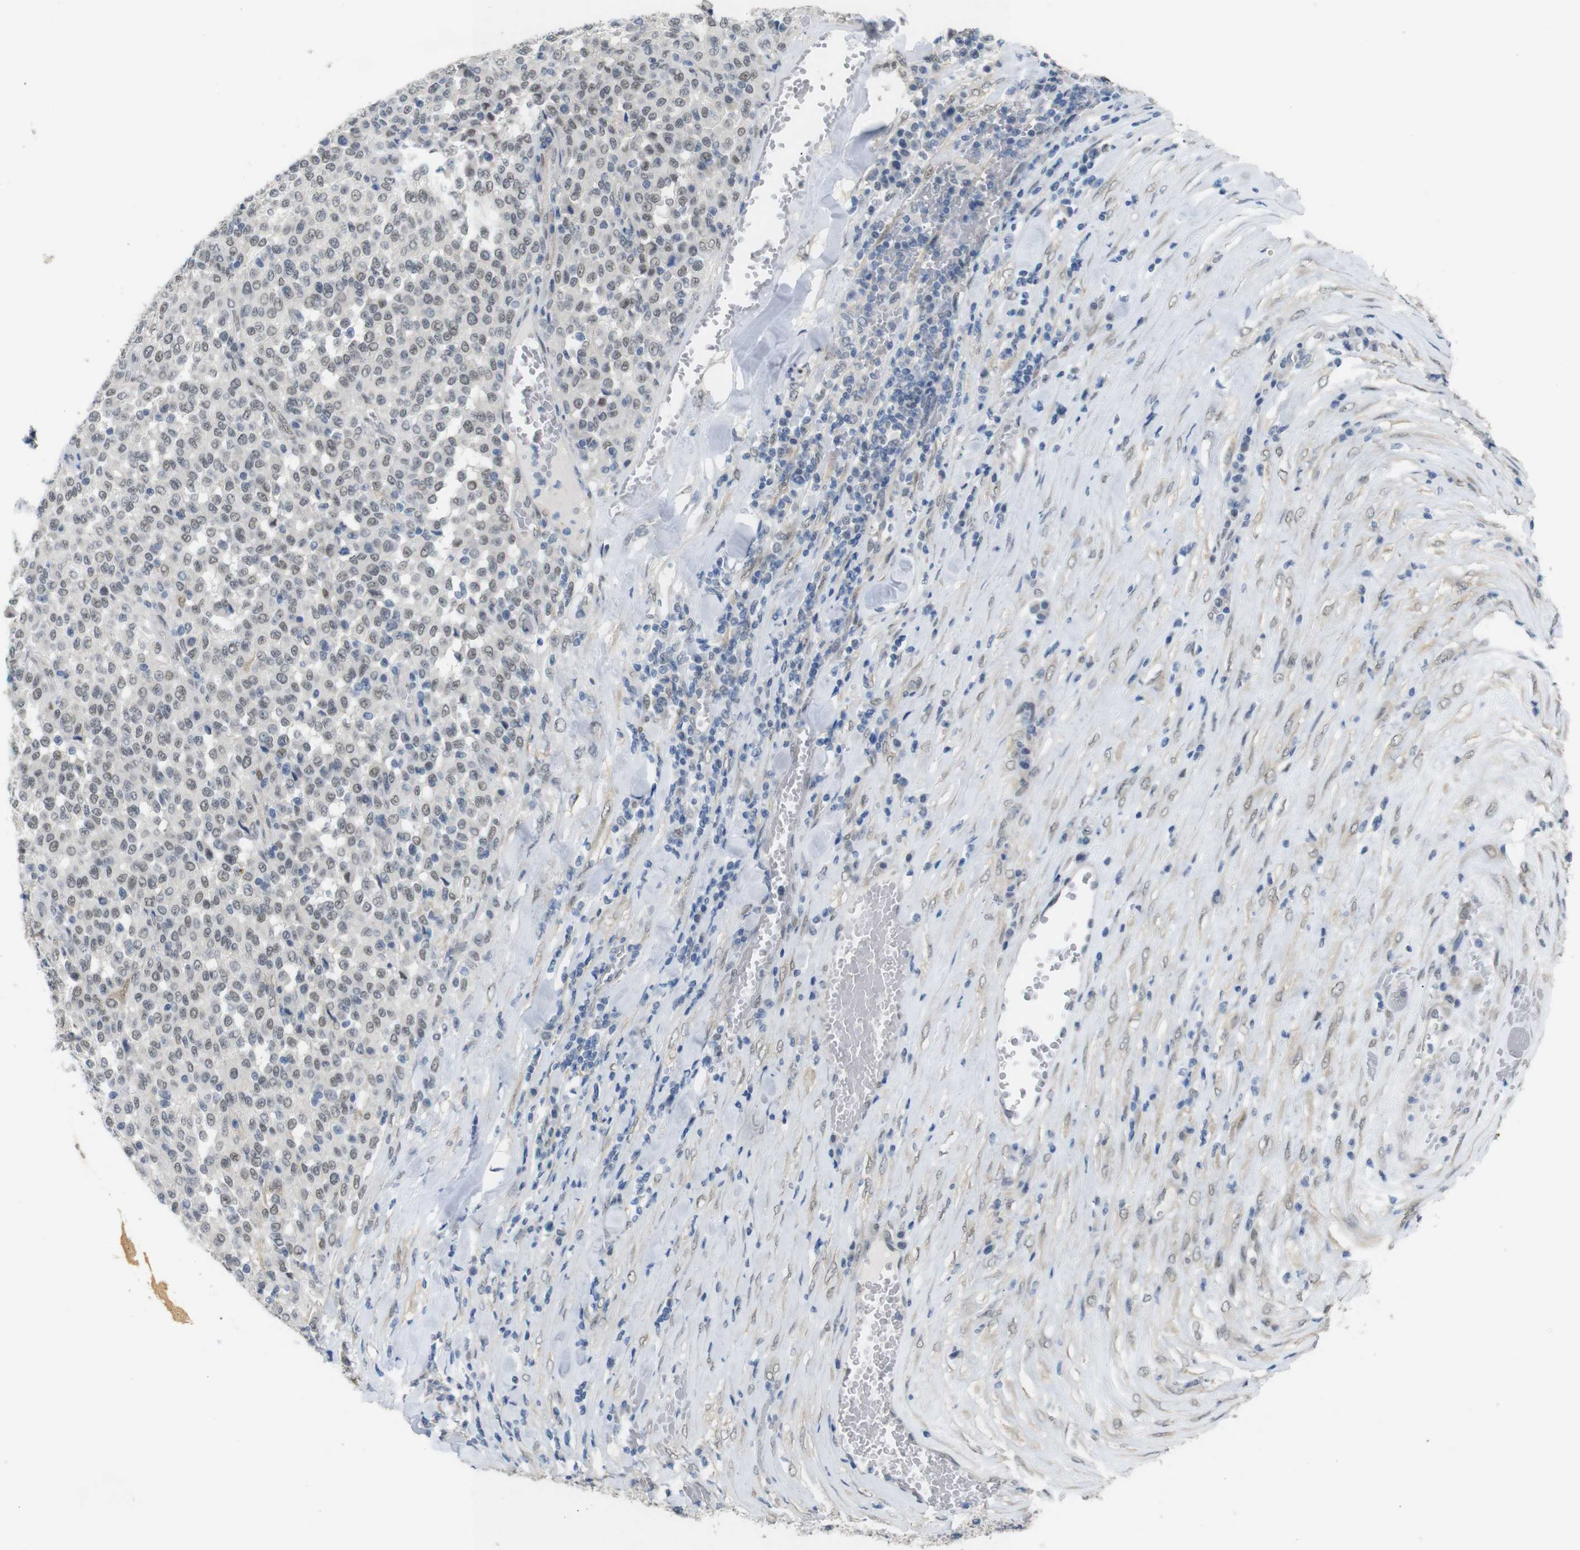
{"staining": {"intensity": "weak", "quantity": ">75%", "location": "nuclear"}, "tissue": "melanoma", "cell_type": "Tumor cells", "image_type": "cancer", "snomed": [{"axis": "morphology", "description": "Malignant melanoma, Metastatic site"}, {"axis": "topography", "description": "Pancreas"}], "caption": "Protein staining displays weak nuclear positivity in about >75% of tumor cells in malignant melanoma (metastatic site).", "gene": "GPR158", "patient": {"sex": "female", "age": 30}}